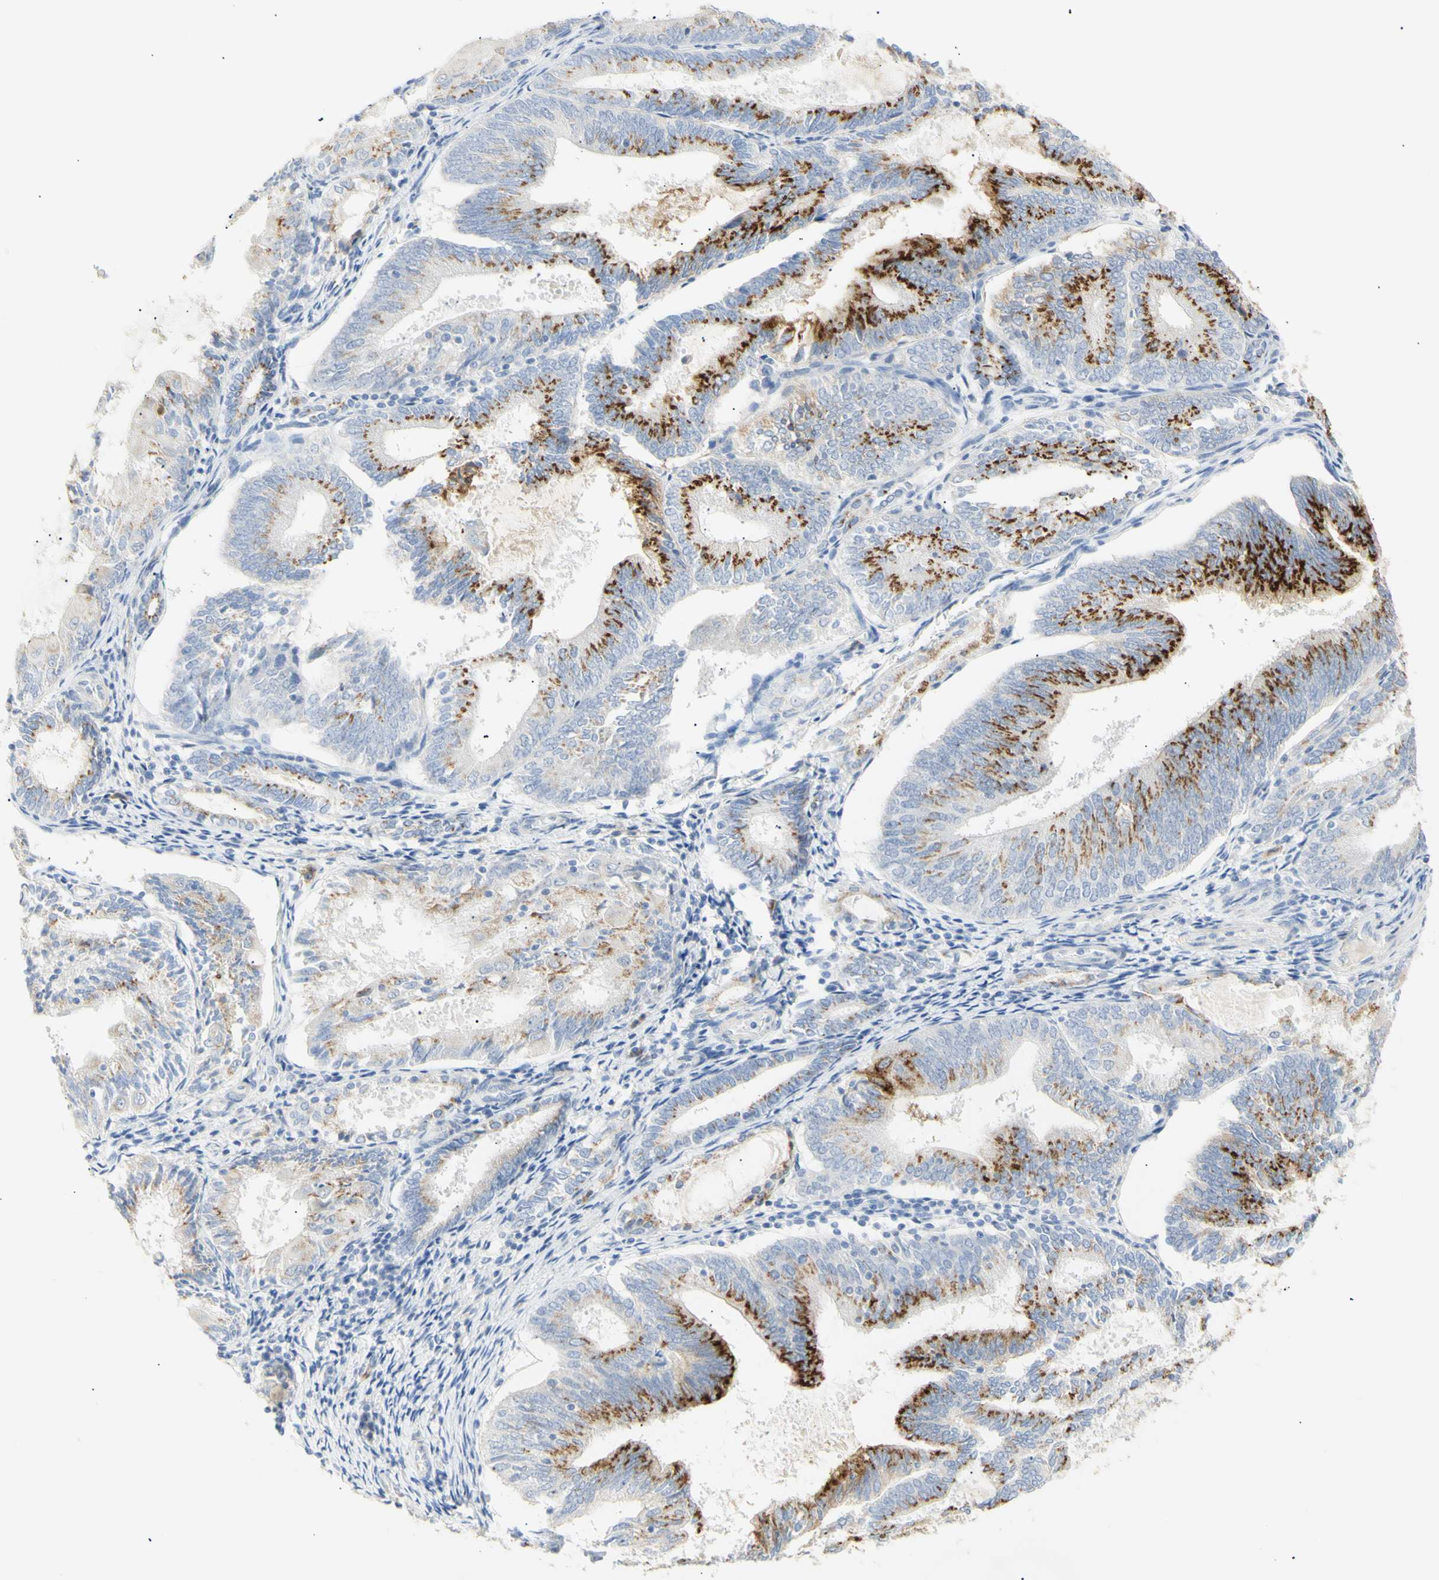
{"staining": {"intensity": "strong", "quantity": "25%-75%", "location": "cytoplasmic/membranous"}, "tissue": "endometrial cancer", "cell_type": "Tumor cells", "image_type": "cancer", "snomed": [{"axis": "morphology", "description": "Adenocarcinoma, NOS"}, {"axis": "topography", "description": "Endometrium"}], "caption": "Human adenocarcinoma (endometrial) stained with a protein marker demonstrates strong staining in tumor cells.", "gene": "B4GALNT3", "patient": {"sex": "female", "age": 81}}